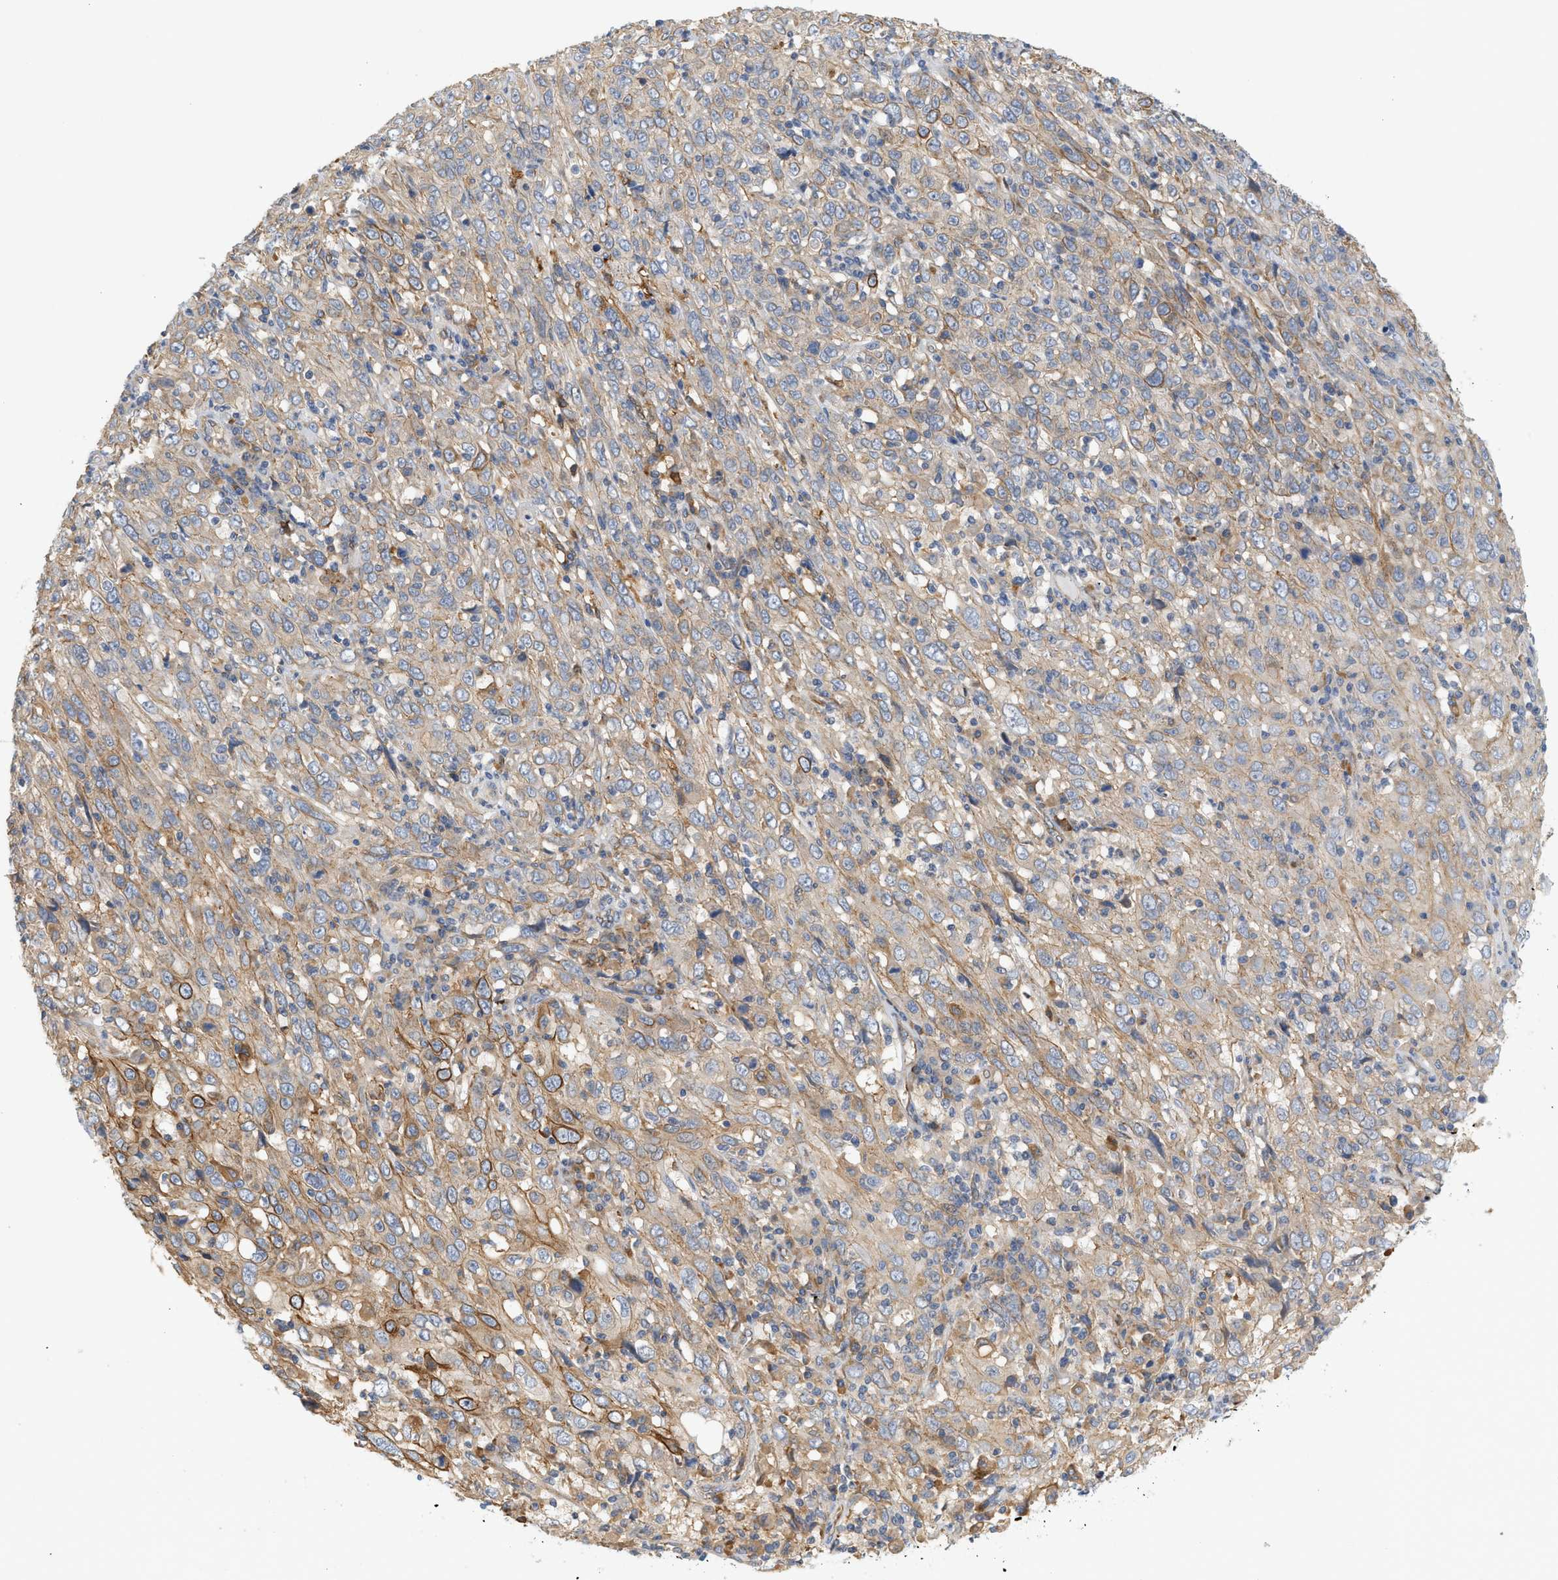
{"staining": {"intensity": "weak", "quantity": ">75%", "location": "cytoplasmic/membranous"}, "tissue": "cervical cancer", "cell_type": "Tumor cells", "image_type": "cancer", "snomed": [{"axis": "morphology", "description": "Squamous cell carcinoma, NOS"}, {"axis": "topography", "description": "Cervix"}], "caption": "Squamous cell carcinoma (cervical) stained for a protein (brown) shows weak cytoplasmic/membranous positive expression in about >75% of tumor cells.", "gene": "CTXN1", "patient": {"sex": "female", "age": 46}}